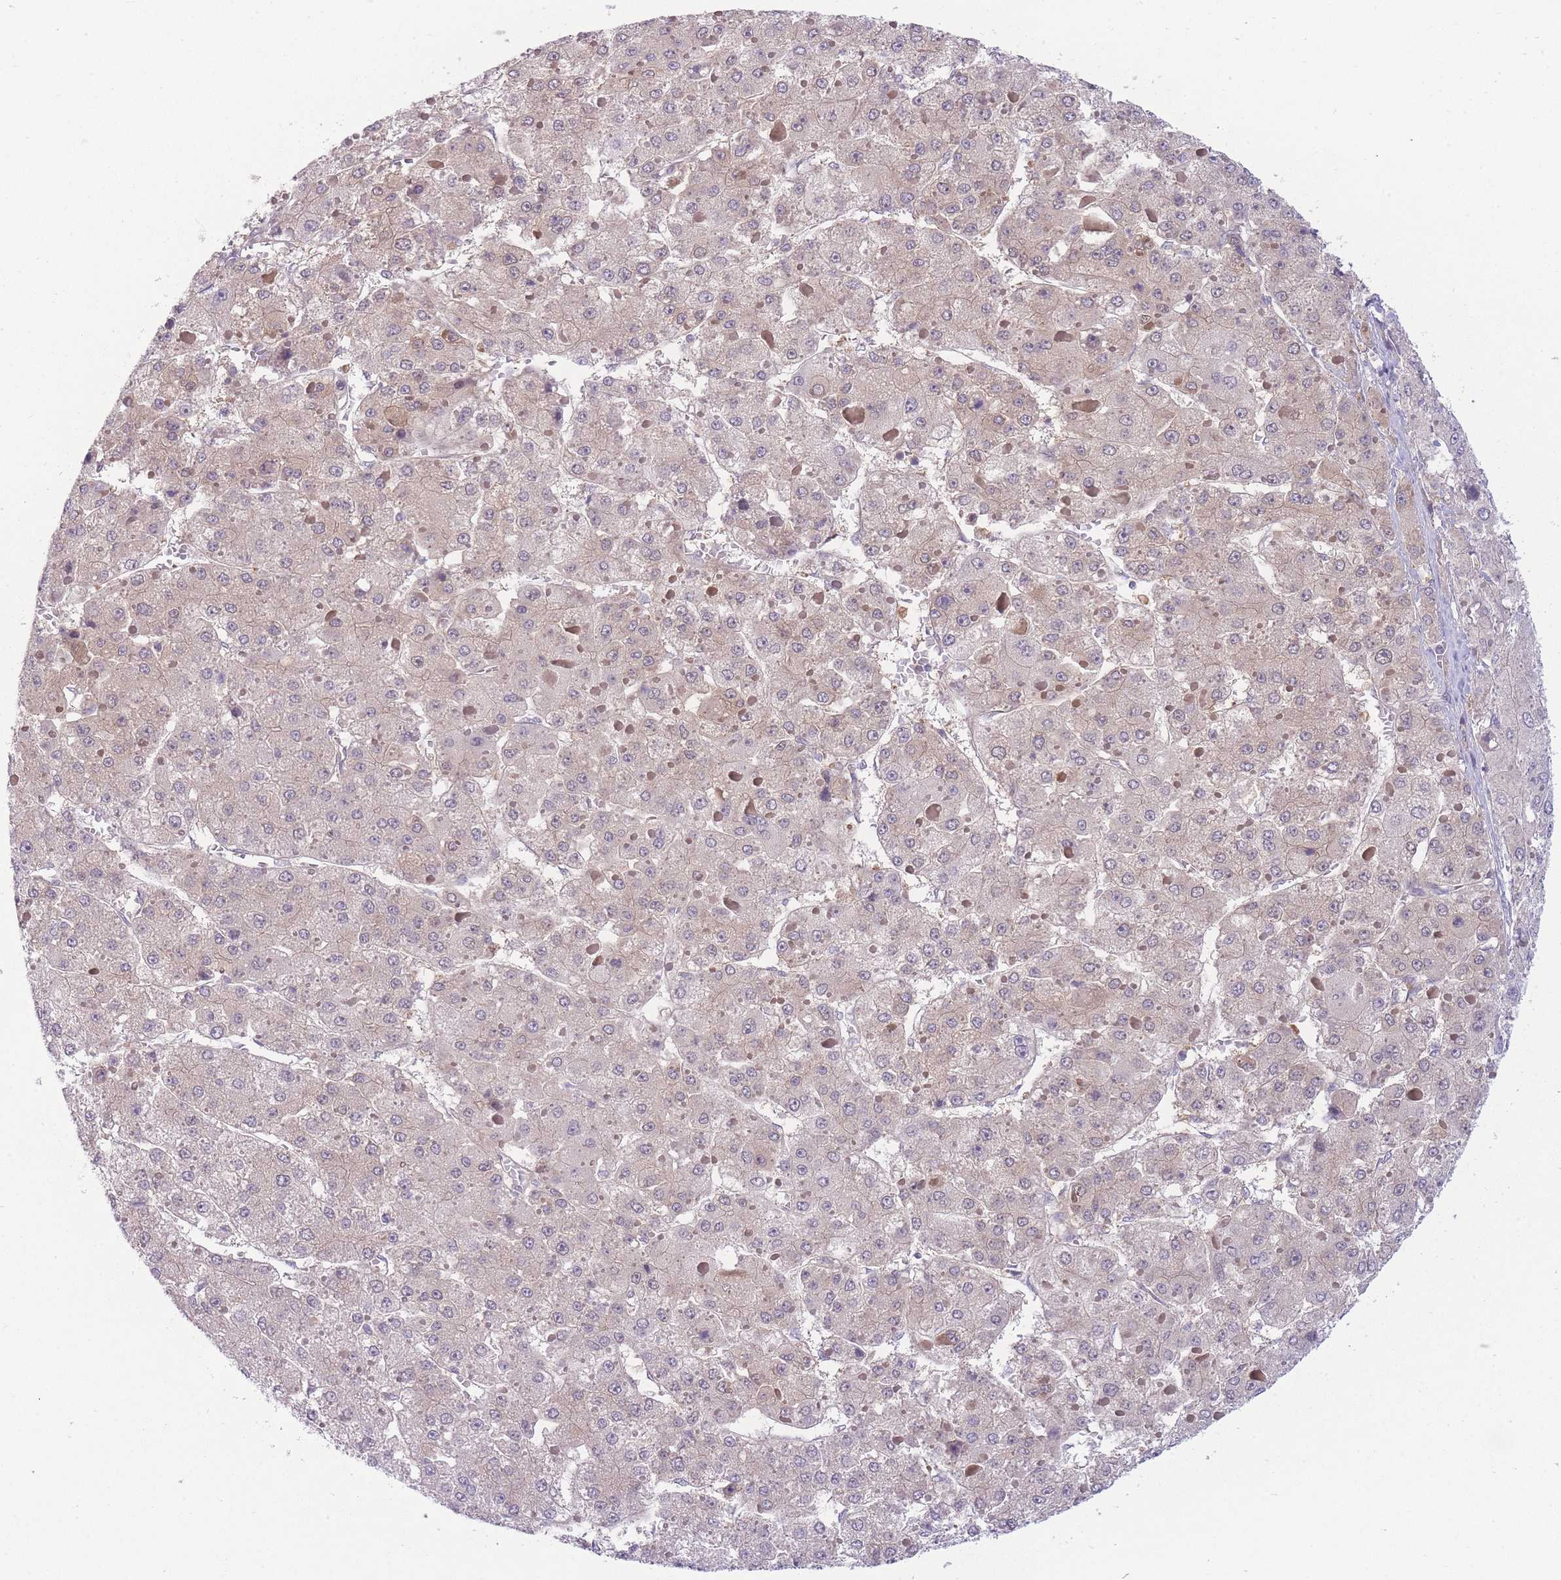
{"staining": {"intensity": "negative", "quantity": "none", "location": "none"}, "tissue": "liver cancer", "cell_type": "Tumor cells", "image_type": "cancer", "snomed": [{"axis": "morphology", "description": "Carcinoma, Hepatocellular, NOS"}, {"axis": "topography", "description": "Liver"}], "caption": "Tumor cells show no significant protein staining in liver cancer.", "gene": "PFDN6", "patient": {"sex": "female", "age": 73}}